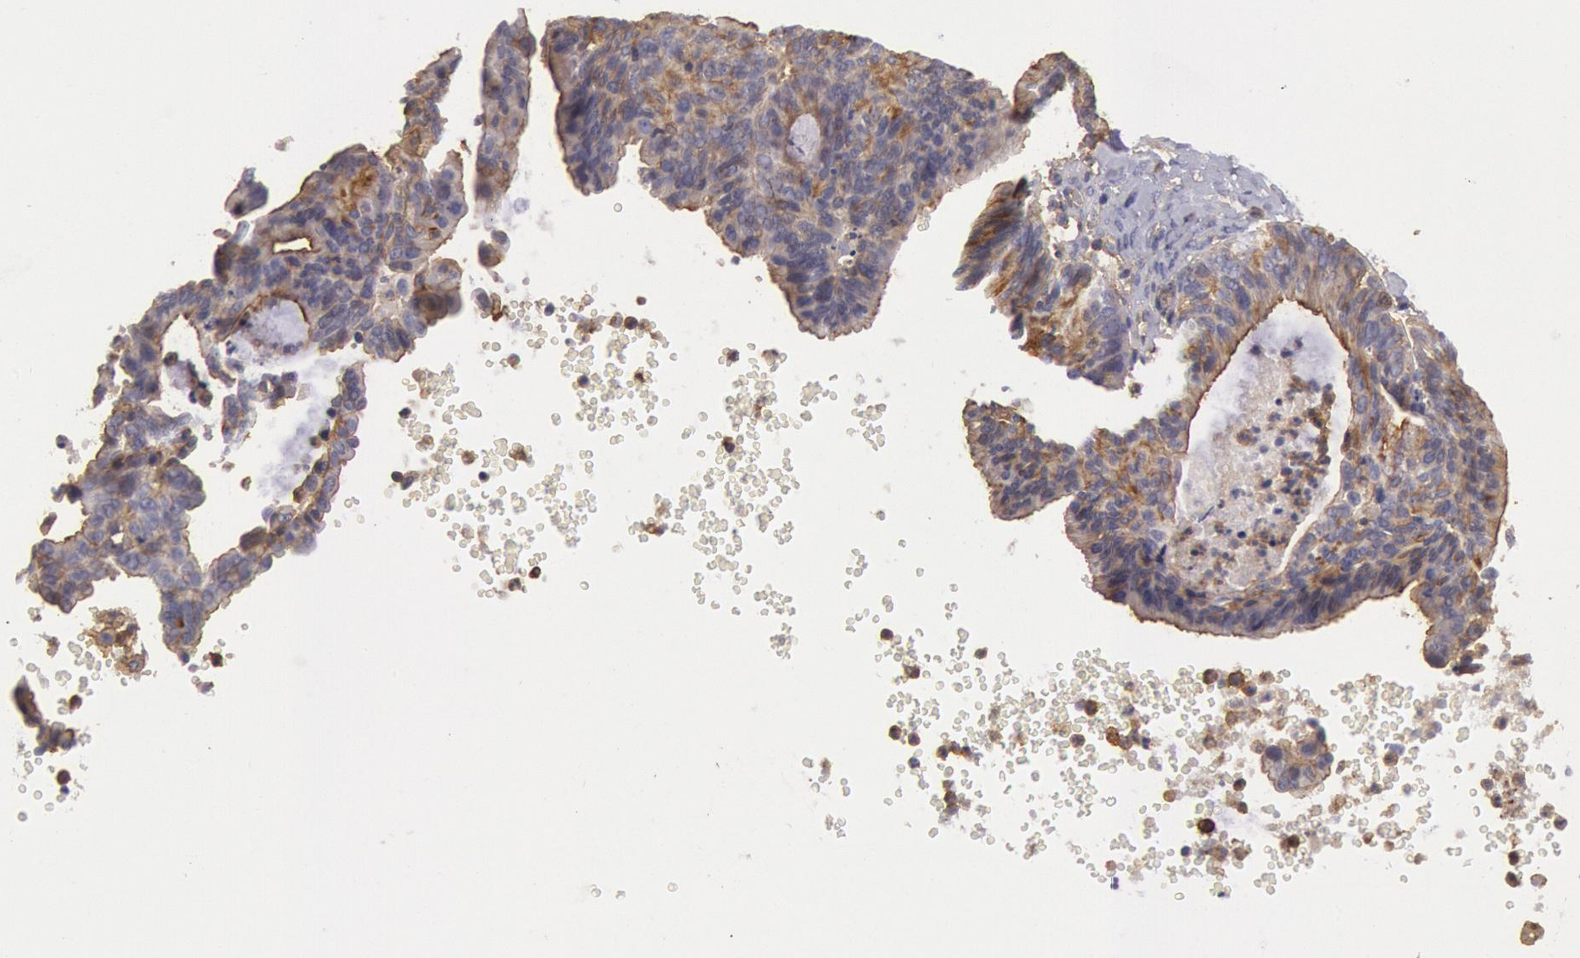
{"staining": {"intensity": "moderate", "quantity": "25%-75%", "location": "cytoplasmic/membranous"}, "tissue": "ovarian cancer", "cell_type": "Tumor cells", "image_type": "cancer", "snomed": [{"axis": "morphology", "description": "Carcinoma, endometroid"}, {"axis": "topography", "description": "Ovary"}], "caption": "Immunohistochemical staining of endometroid carcinoma (ovarian) displays moderate cytoplasmic/membranous protein staining in approximately 25%-75% of tumor cells.", "gene": "SNAP23", "patient": {"sex": "female", "age": 52}}